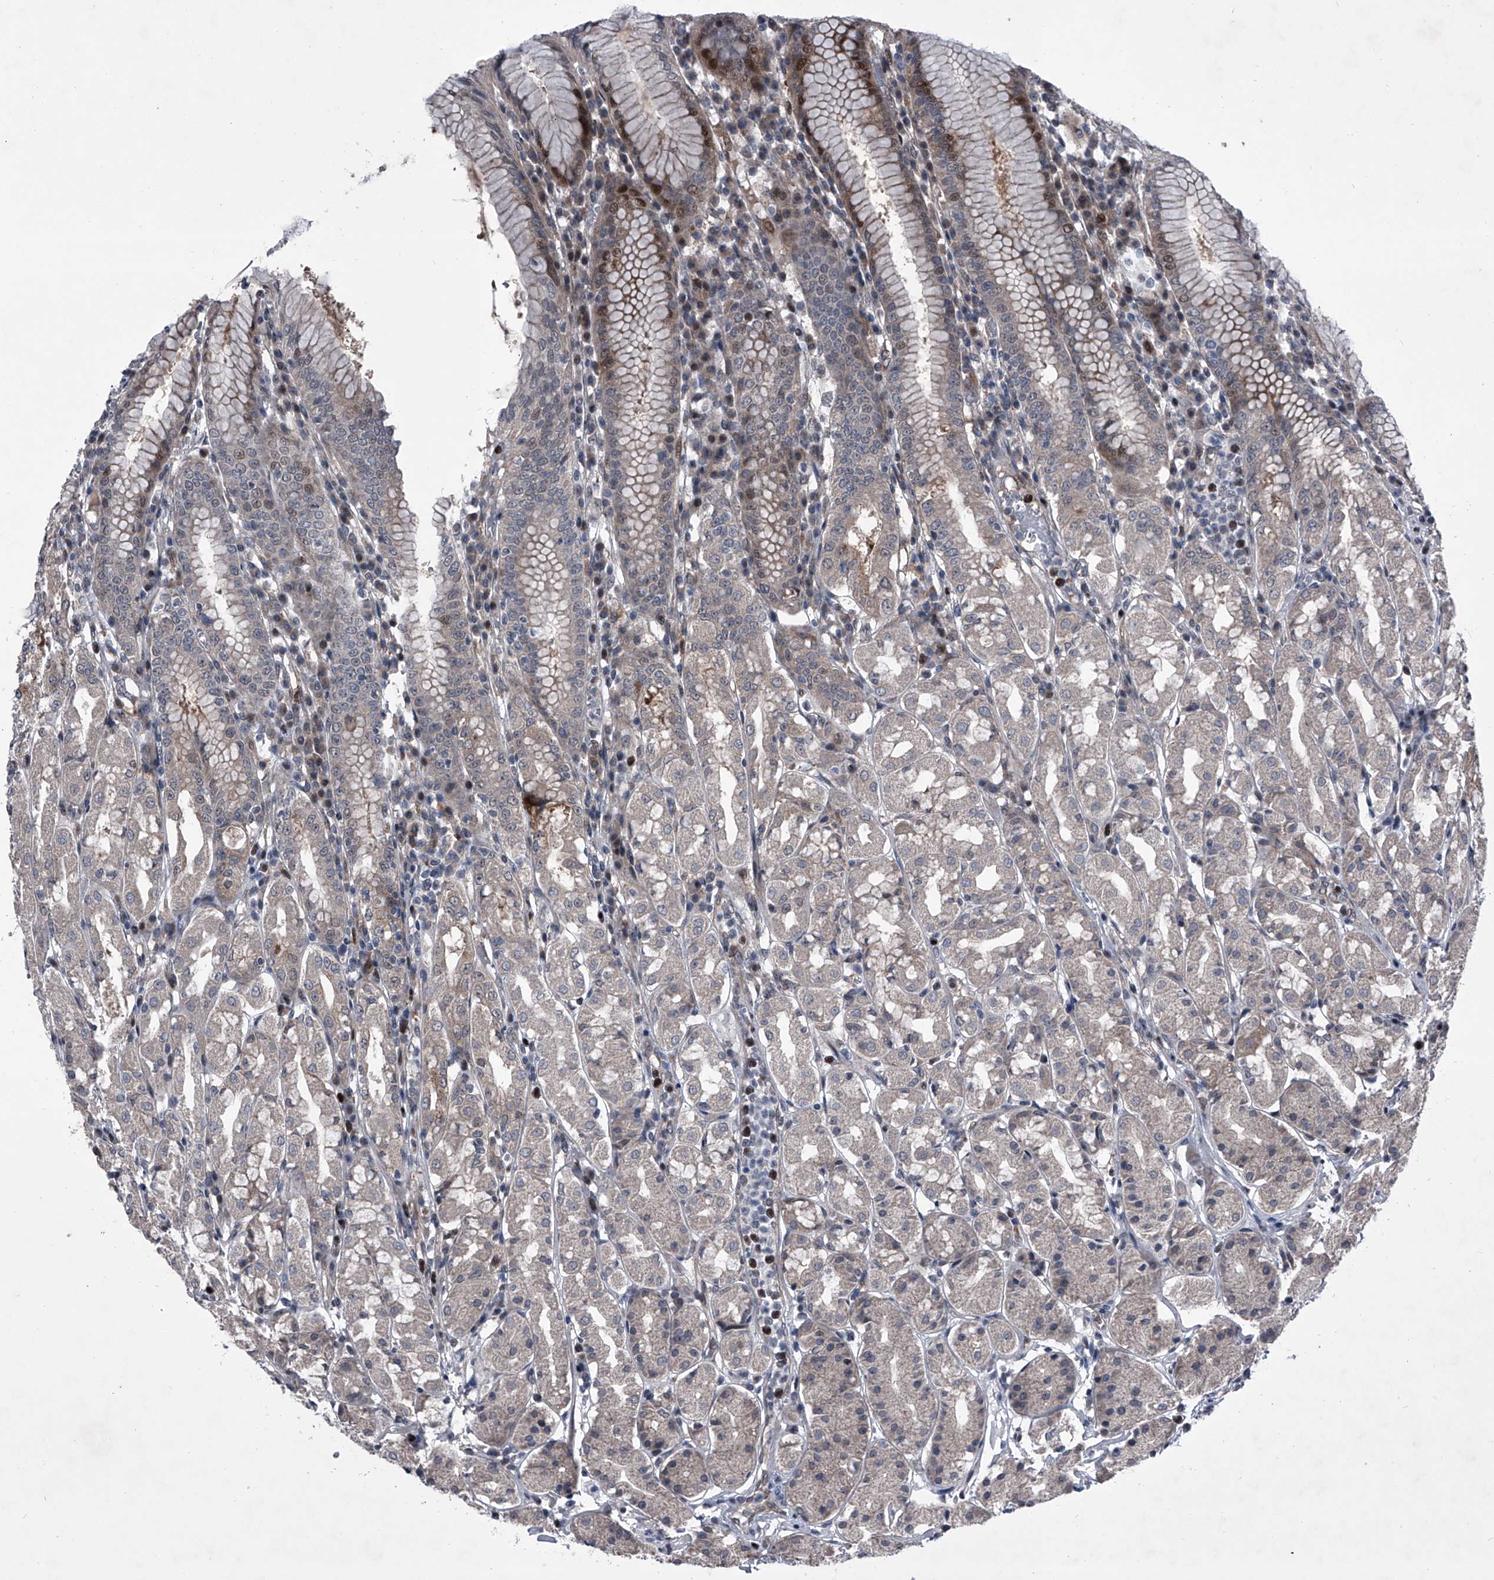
{"staining": {"intensity": "moderate", "quantity": "<25%", "location": "nuclear"}, "tissue": "stomach", "cell_type": "Glandular cells", "image_type": "normal", "snomed": [{"axis": "morphology", "description": "Normal tissue, NOS"}, {"axis": "topography", "description": "Stomach"}, {"axis": "topography", "description": "Stomach, lower"}], "caption": "Human stomach stained for a protein (brown) reveals moderate nuclear positive staining in approximately <25% of glandular cells.", "gene": "ELK4", "patient": {"sex": "female", "age": 56}}